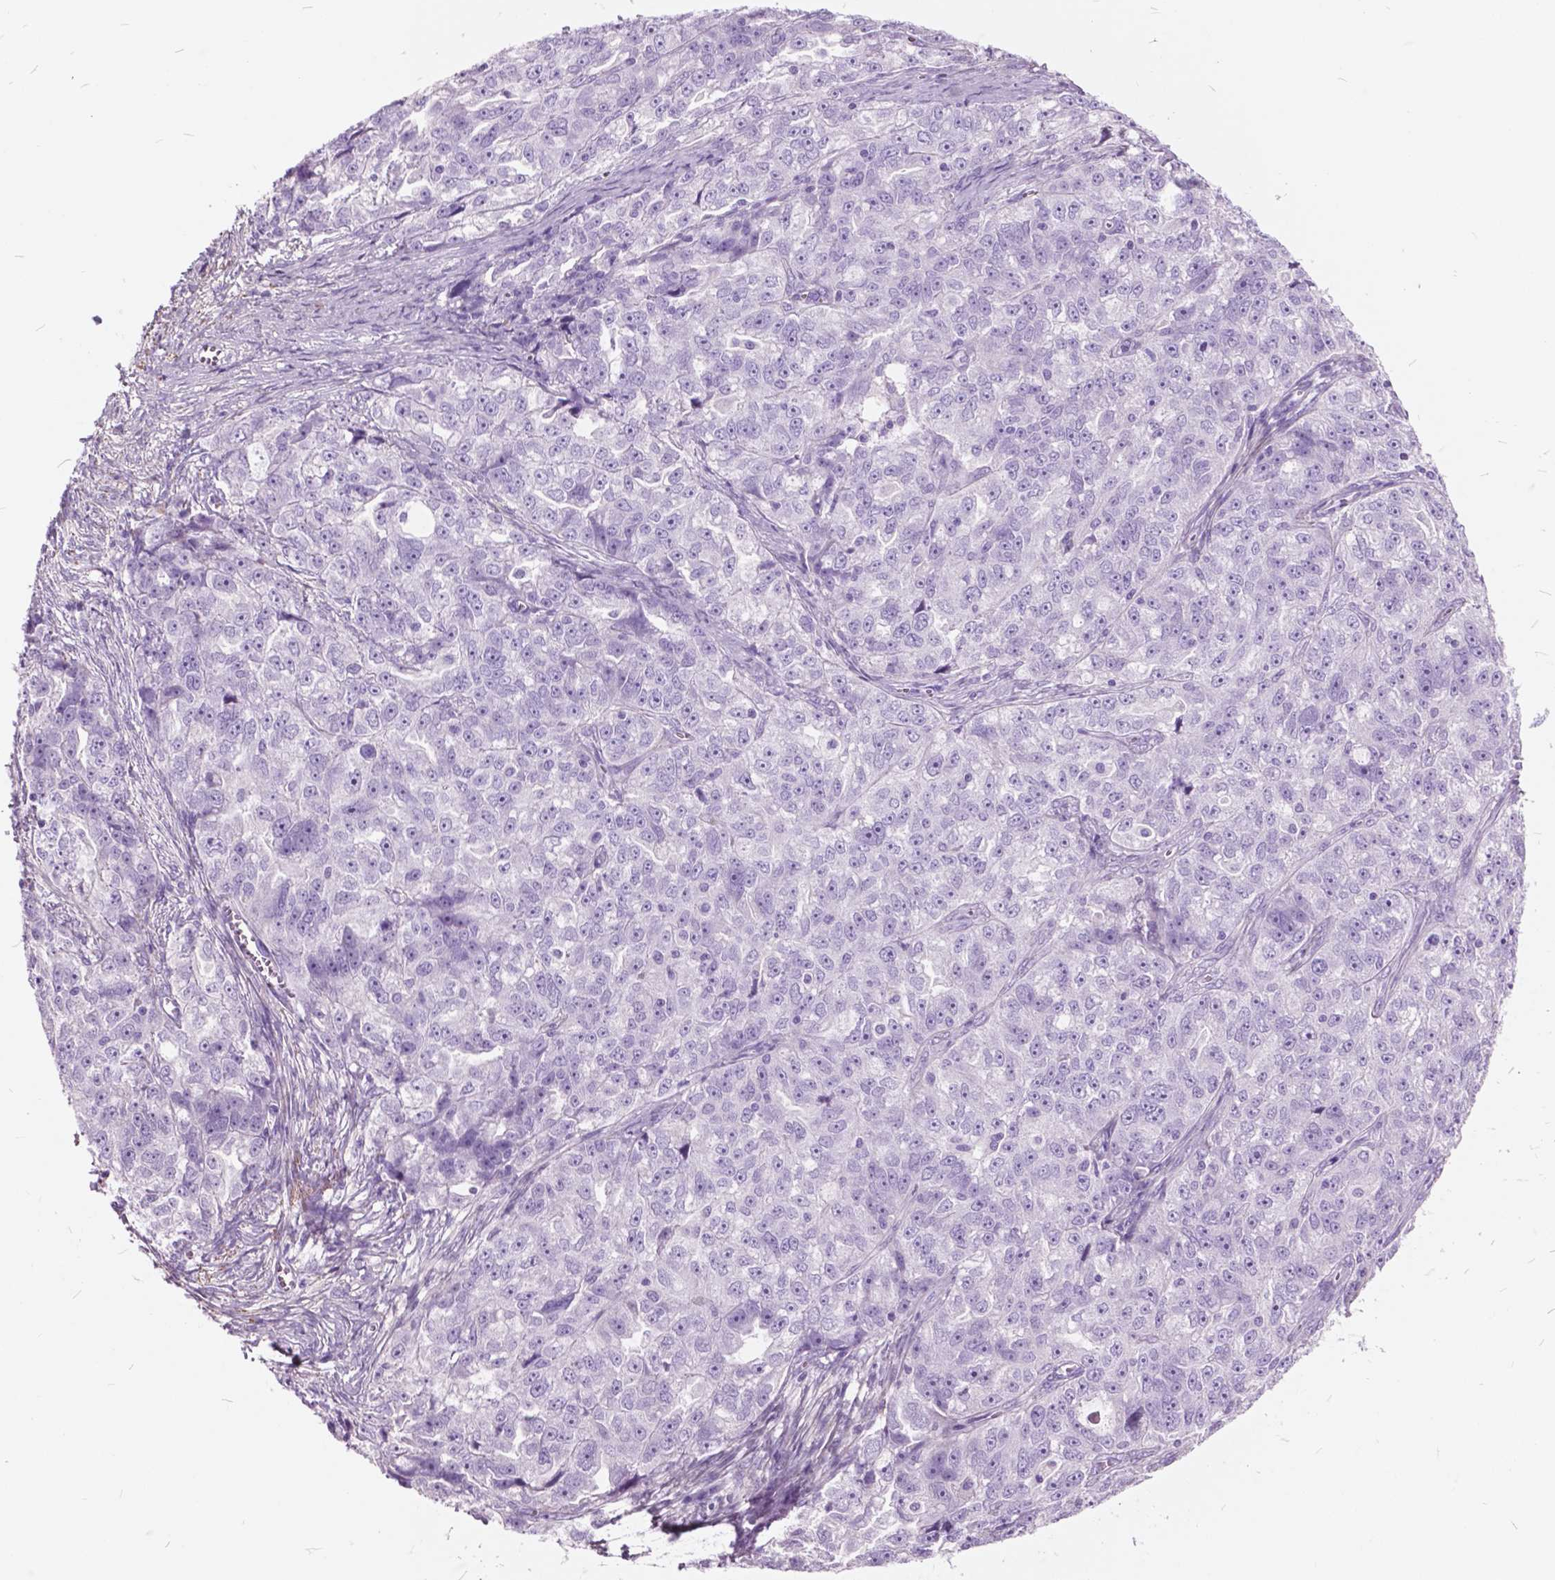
{"staining": {"intensity": "negative", "quantity": "none", "location": "none"}, "tissue": "ovarian cancer", "cell_type": "Tumor cells", "image_type": "cancer", "snomed": [{"axis": "morphology", "description": "Cystadenocarcinoma, serous, NOS"}, {"axis": "topography", "description": "Ovary"}], "caption": "Immunohistochemical staining of human ovarian cancer shows no significant expression in tumor cells.", "gene": "GDF9", "patient": {"sex": "female", "age": 51}}